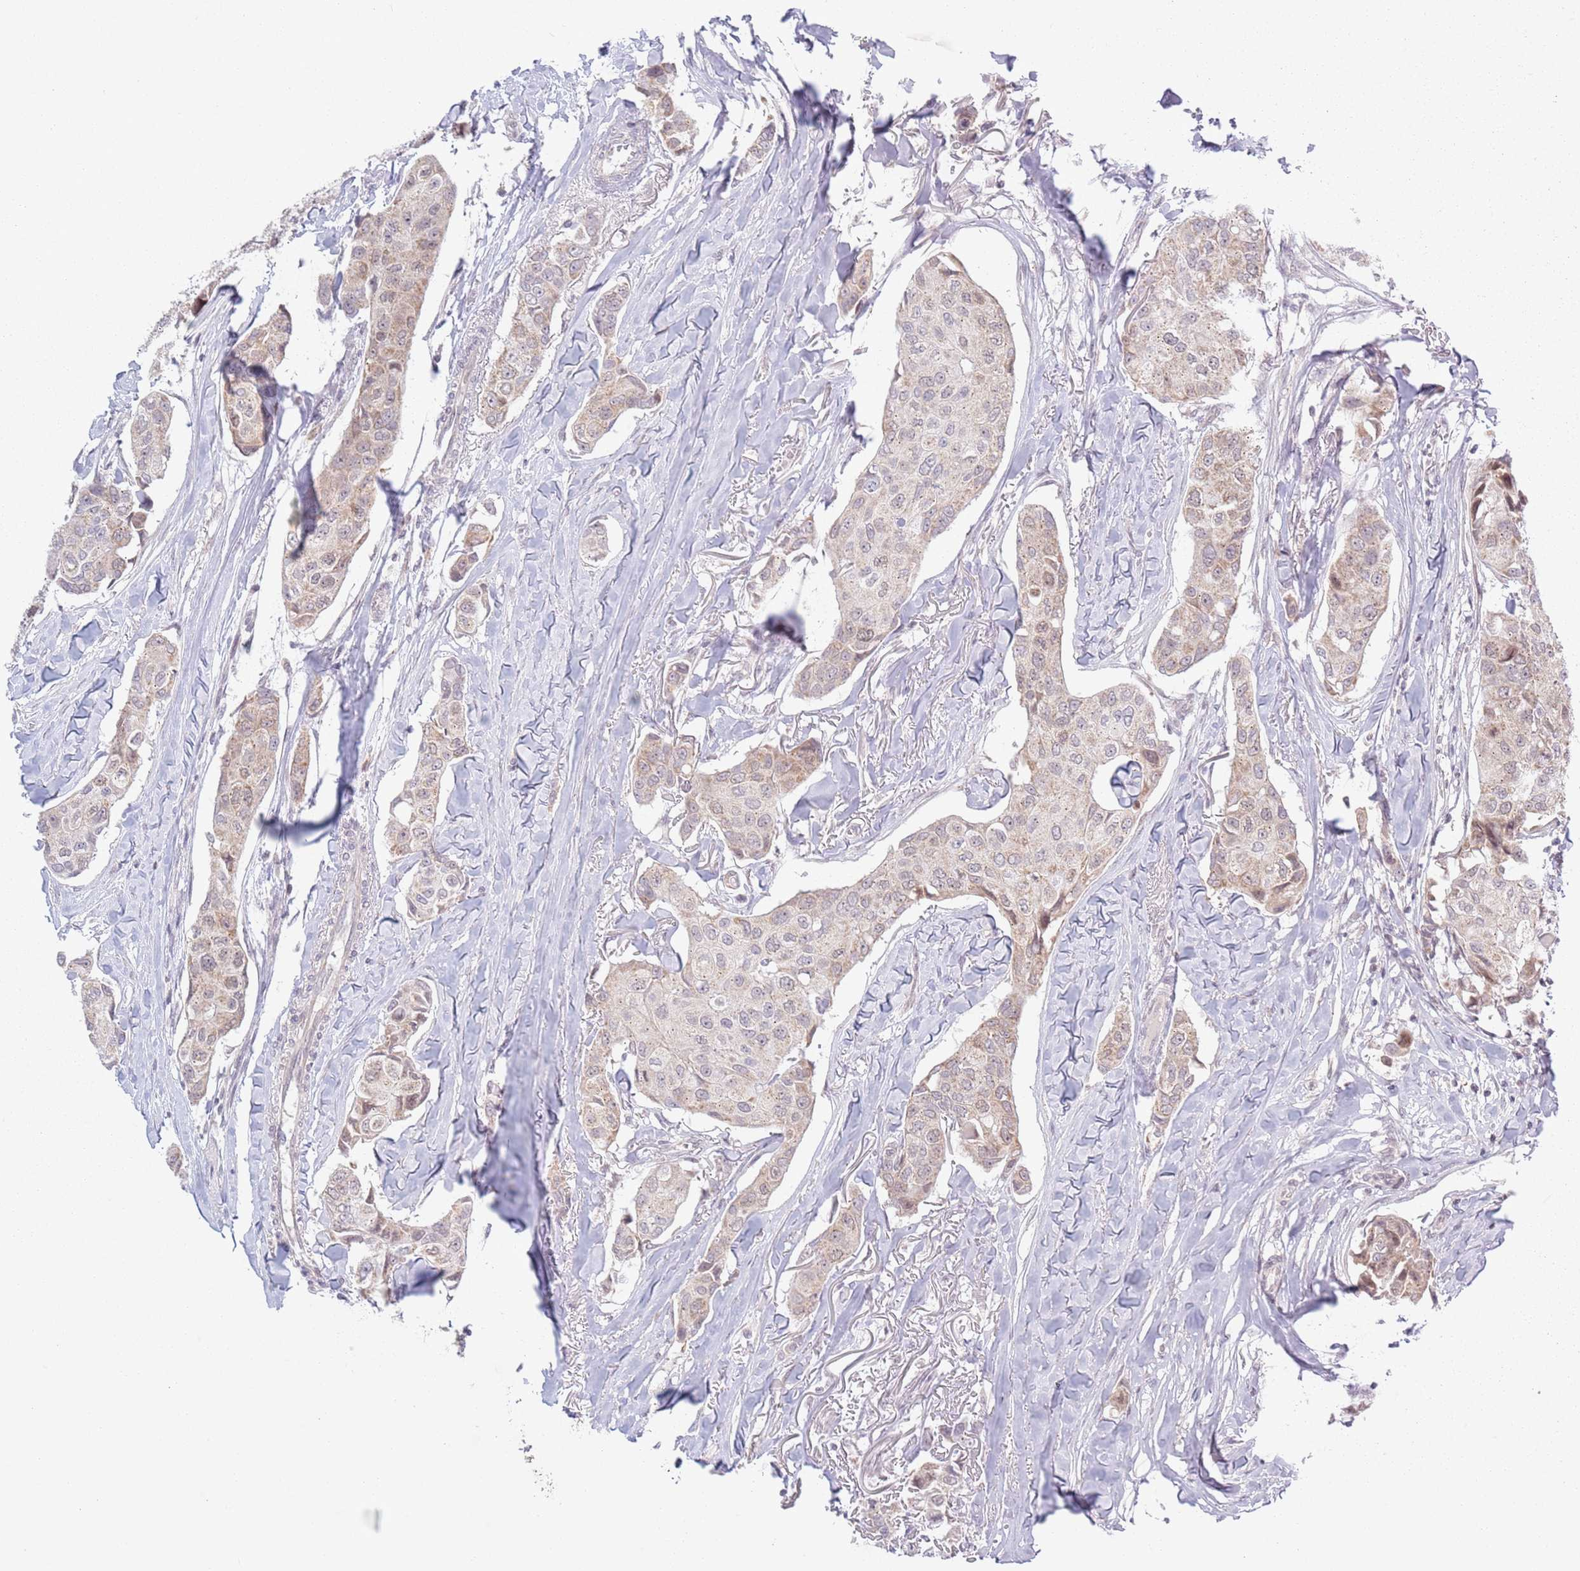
{"staining": {"intensity": "weak", "quantity": ">75%", "location": "cytoplasmic/membranous"}, "tissue": "breast cancer", "cell_type": "Tumor cells", "image_type": "cancer", "snomed": [{"axis": "morphology", "description": "Duct carcinoma"}, {"axis": "topography", "description": "Breast"}], "caption": "Tumor cells display low levels of weak cytoplasmic/membranous staining in about >75% of cells in intraductal carcinoma (breast).", "gene": "MRPL34", "patient": {"sex": "female", "age": 80}}